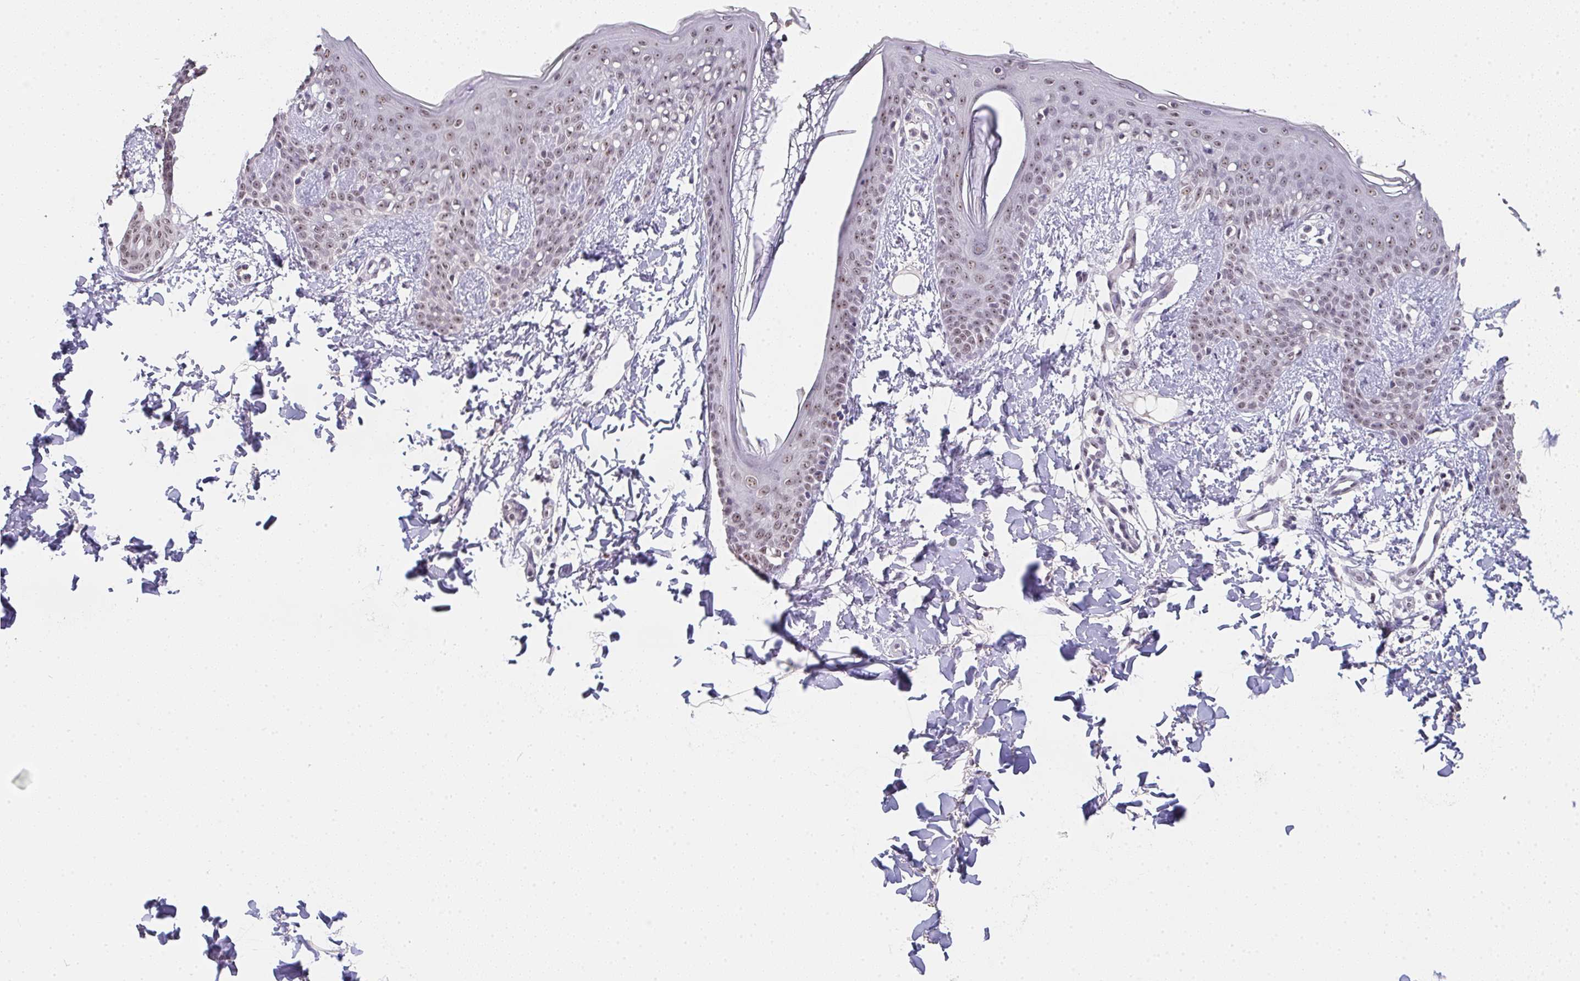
{"staining": {"intensity": "weak", "quantity": "25%-75%", "location": "nuclear"}, "tissue": "skin", "cell_type": "Fibroblasts", "image_type": "normal", "snomed": [{"axis": "morphology", "description": "Normal tissue, NOS"}, {"axis": "topography", "description": "Skin"}], "caption": "Immunohistochemical staining of benign human skin shows 25%-75% levels of weak nuclear protein positivity in about 25%-75% of fibroblasts. Immunohistochemistry stains the protein in brown and the nuclei are stained blue.", "gene": "DKC1", "patient": {"sex": "male", "age": 16}}